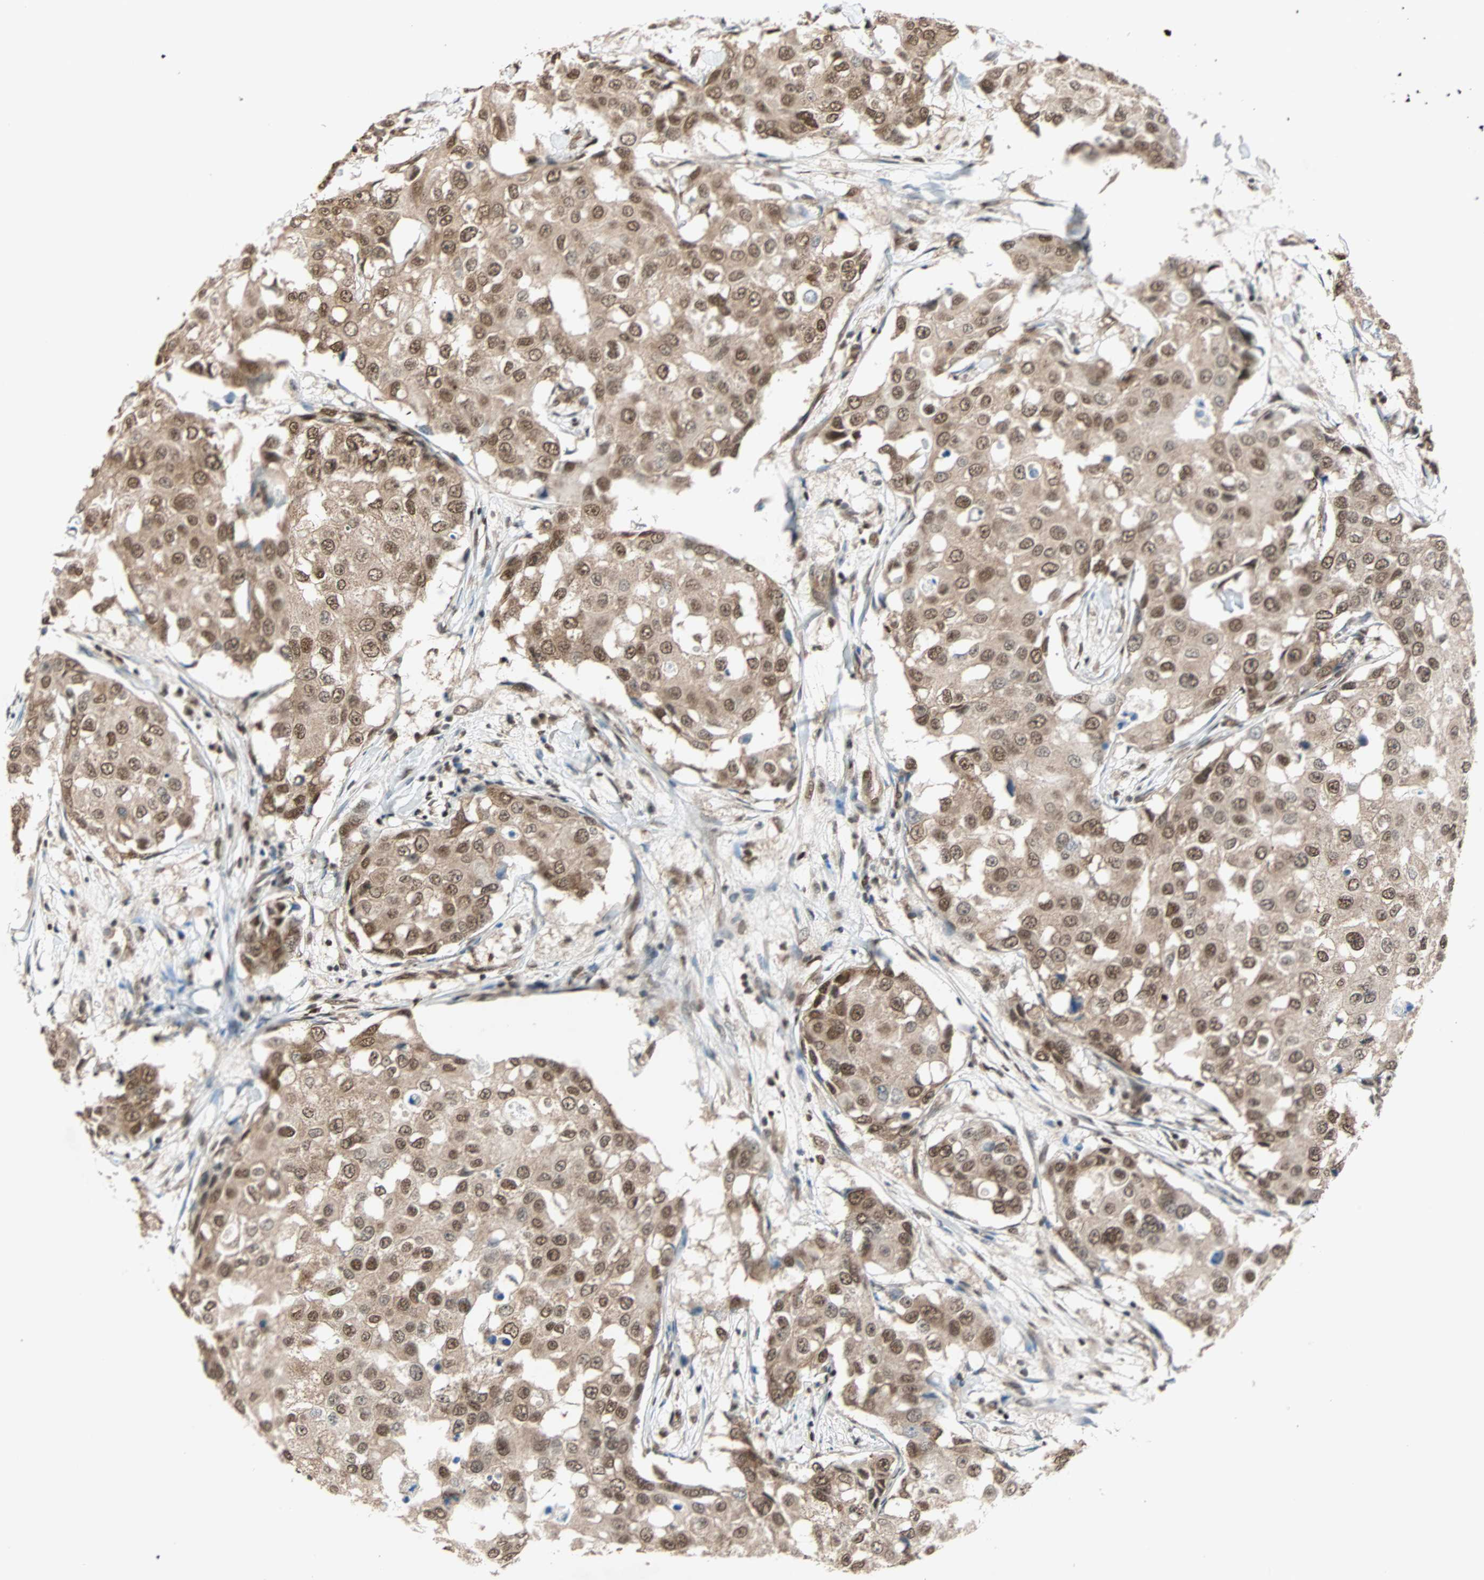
{"staining": {"intensity": "moderate", "quantity": ">75%", "location": "nuclear"}, "tissue": "breast cancer", "cell_type": "Tumor cells", "image_type": "cancer", "snomed": [{"axis": "morphology", "description": "Duct carcinoma"}, {"axis": "topography", "description": "Breast"}], "caption": "Infiltrating ductal carcinoma (breast) stained for a protein (brown) exhibits moderate nuclear positive staining in approximately >75% of tumor cells.", "gene": "DAZAP1", "patient": {"sex": "female", "age": 27}}